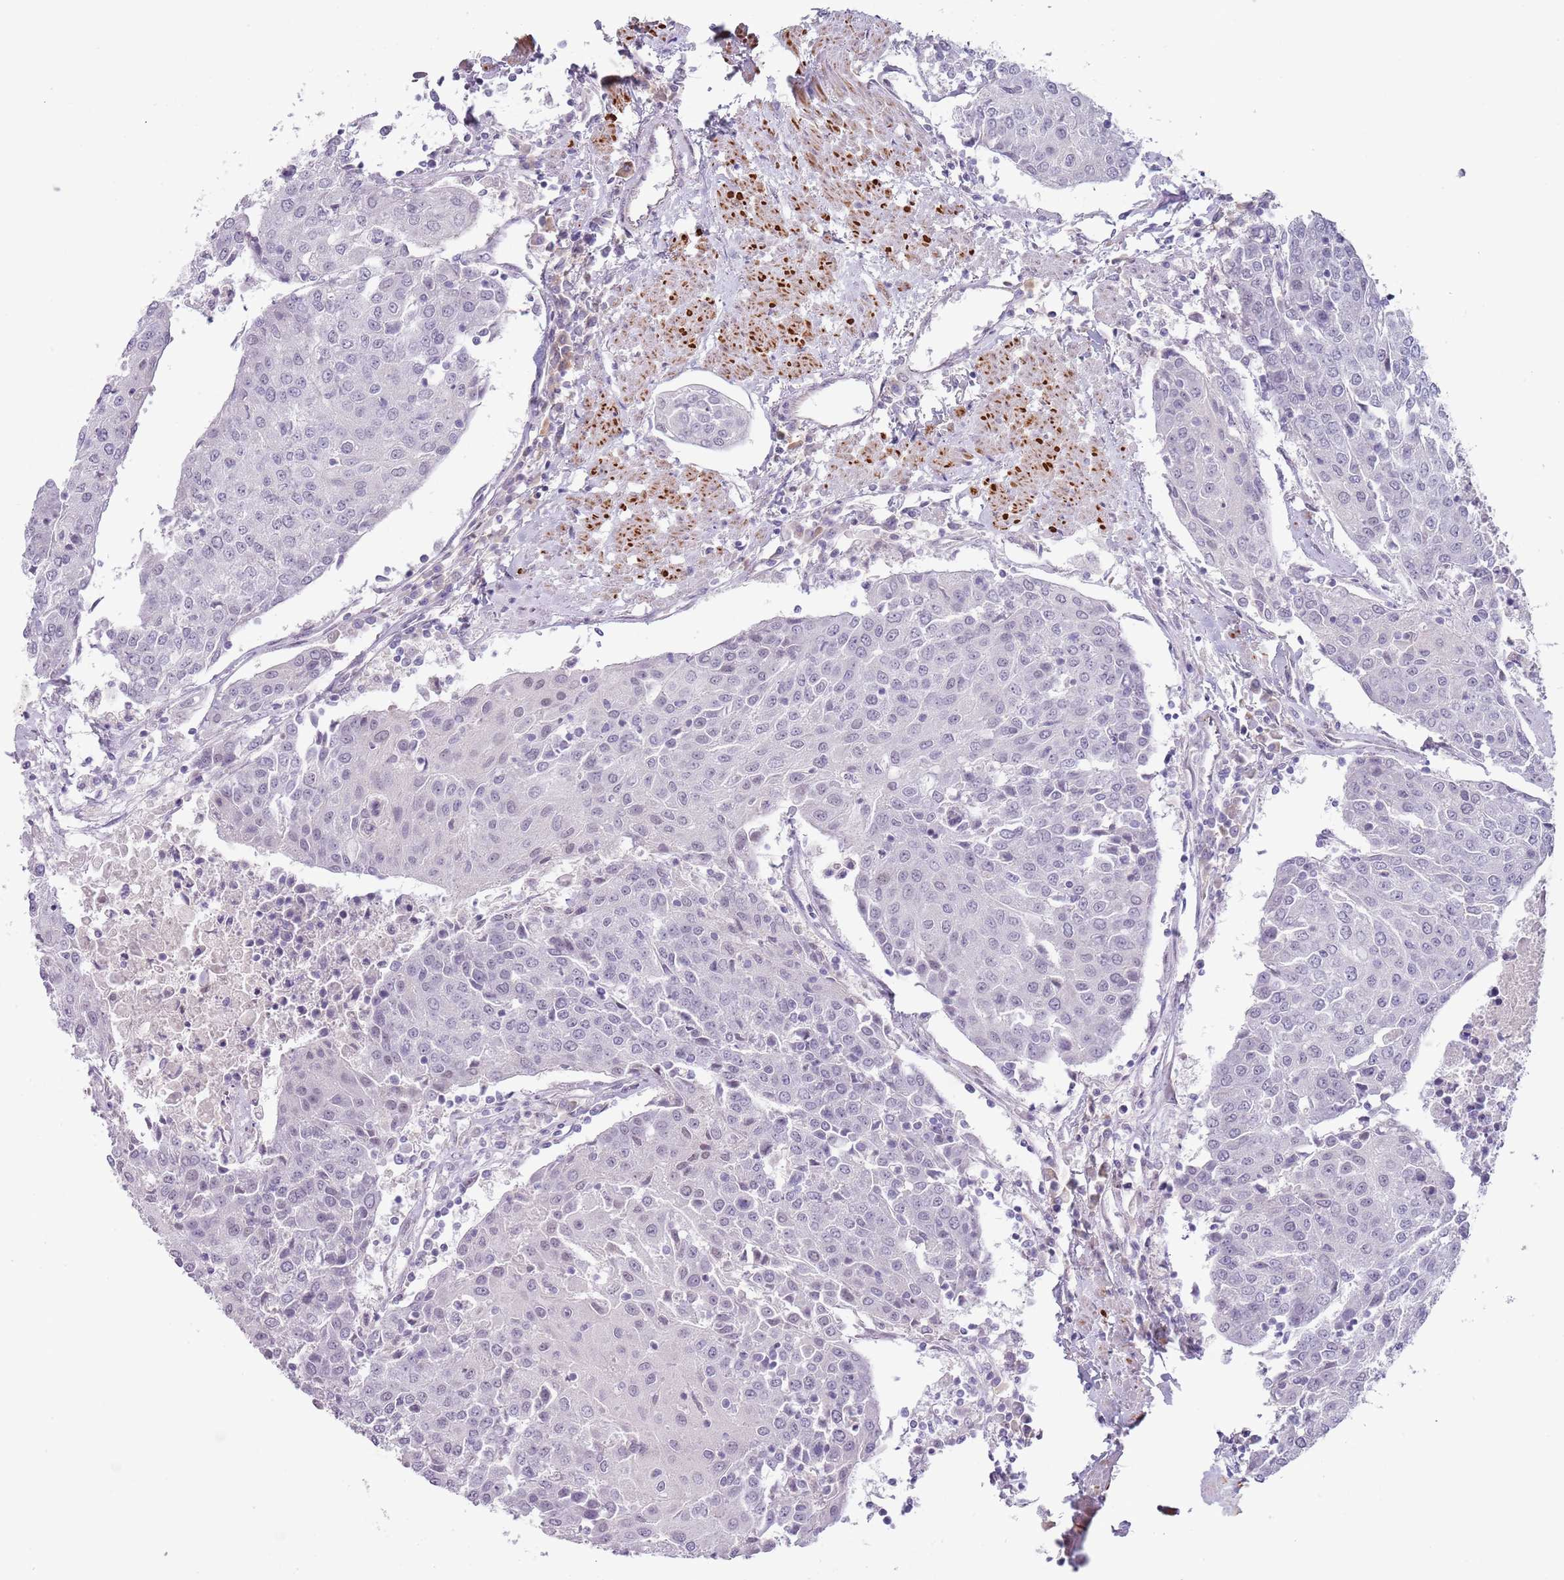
{"staining": {"intensity": "negative", "quantity": "none", "location": "none"}, "tissue": "urothelial cancer", "cell_type": "Tumor cells", "image_type": "cancer", "snomed": [{"axis": "morphology", "description": "Urothelial carcinoma, High grade"}, {"axis": "topography", "description": "Urinary bladder"}], "caption": "Human urothelial cancer stained for a protein using immunohistochemistry reveals no expression in tumor cells.", "gene": "NBPF3", "patient": {"sex": "female", "age": 85}}